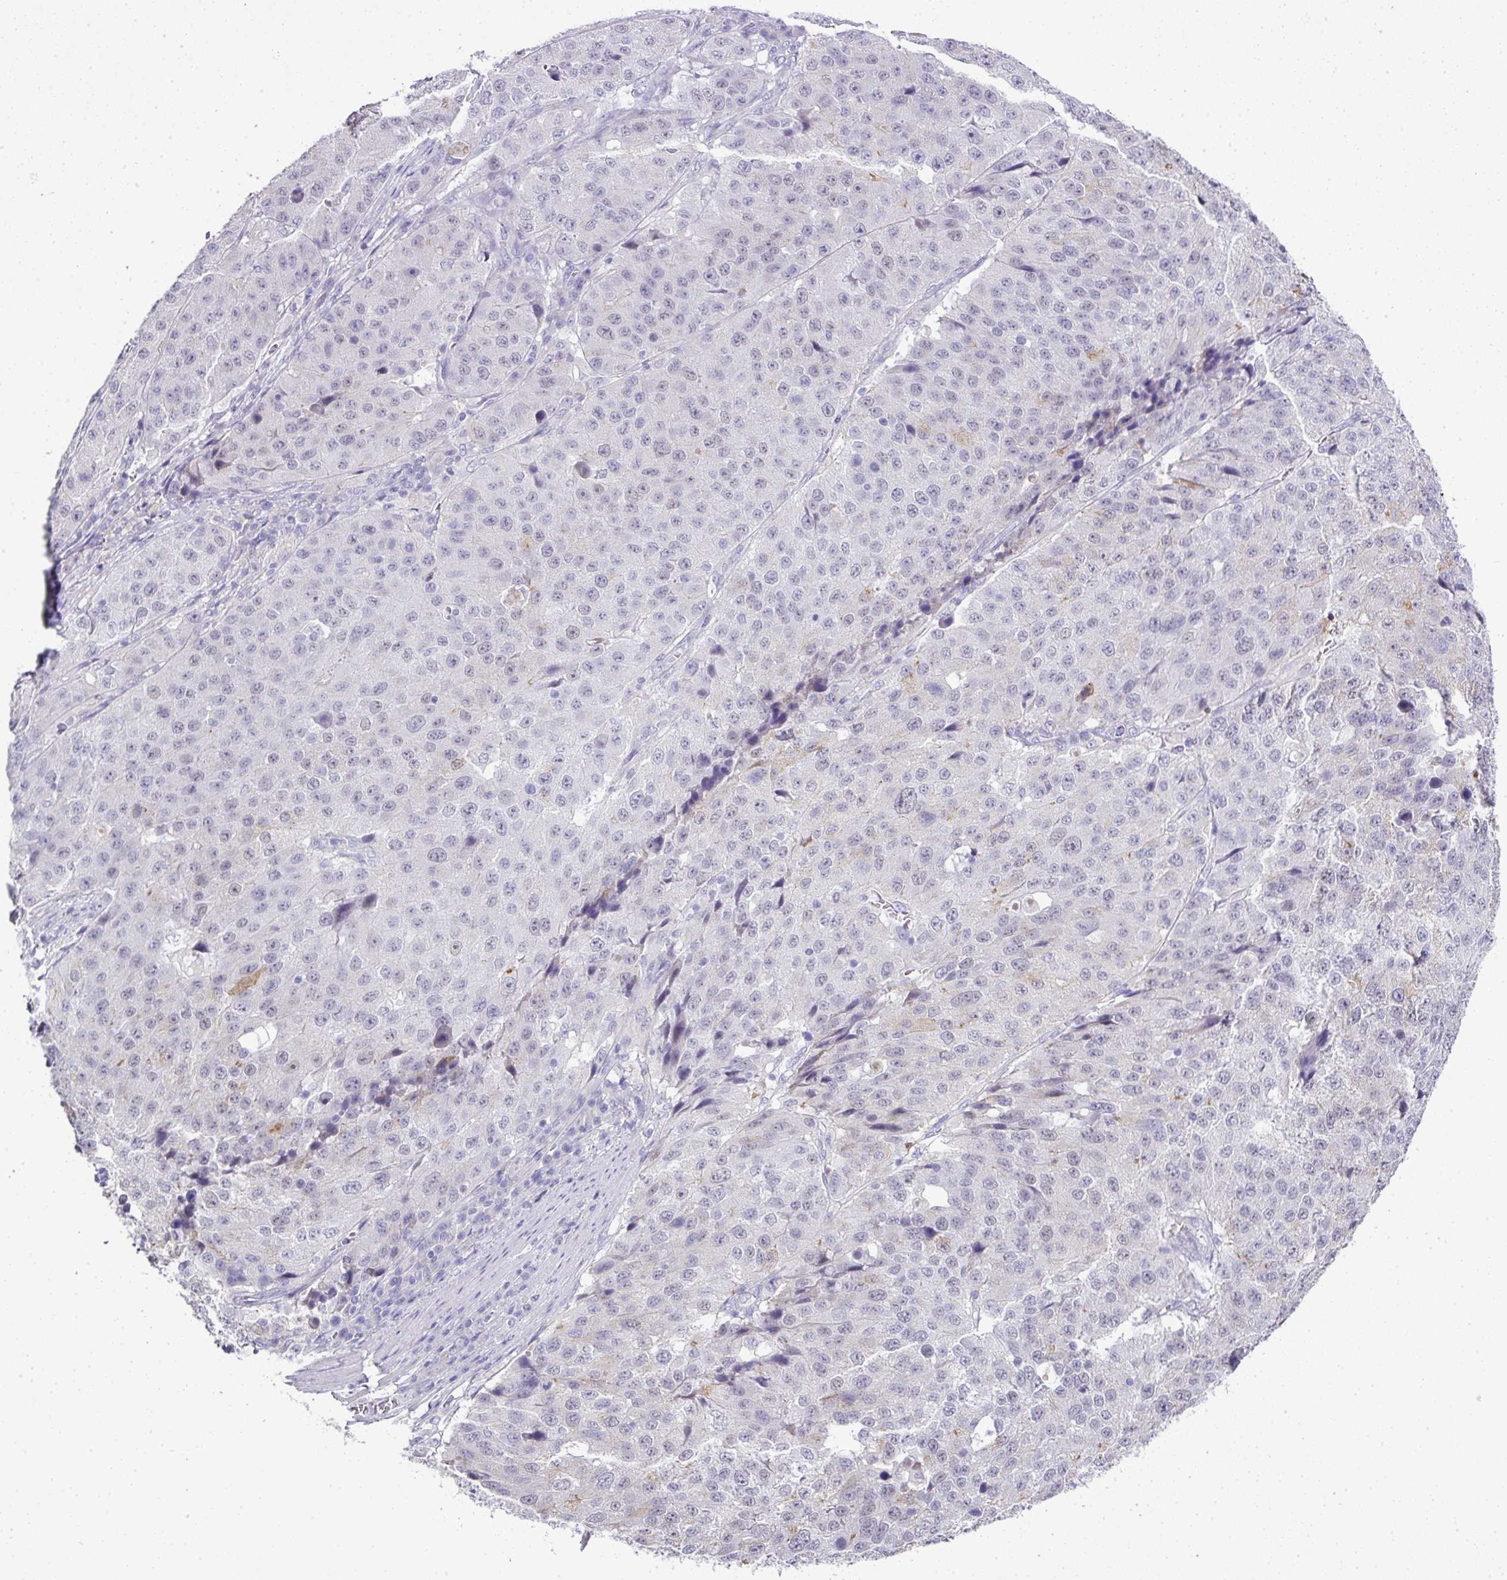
{"staining": {"intensity": "negative", "quantity": "none", "location": "none"}, "tissue": "stomach cancer", "cell_type": "Tumor cells", "image_type": "cancer", "snomed": [{"axis": "morphology", "description": "Adenocarcinoma, NOS"}, {"axis": "topography", "description": "Stomach"}], "caption": "Histopathology image shows no protein expression in tumor cells of stomach cancer tissue. Brightfield microscopy of immunohistochemistry (IHC) stained with DAB (3,3'-diaminobenzidine) (brown) and hematoxylin (blue), captured at high magnification.", "gene": "BCL11A", "patient": {"sex": "male", "age": 71}}